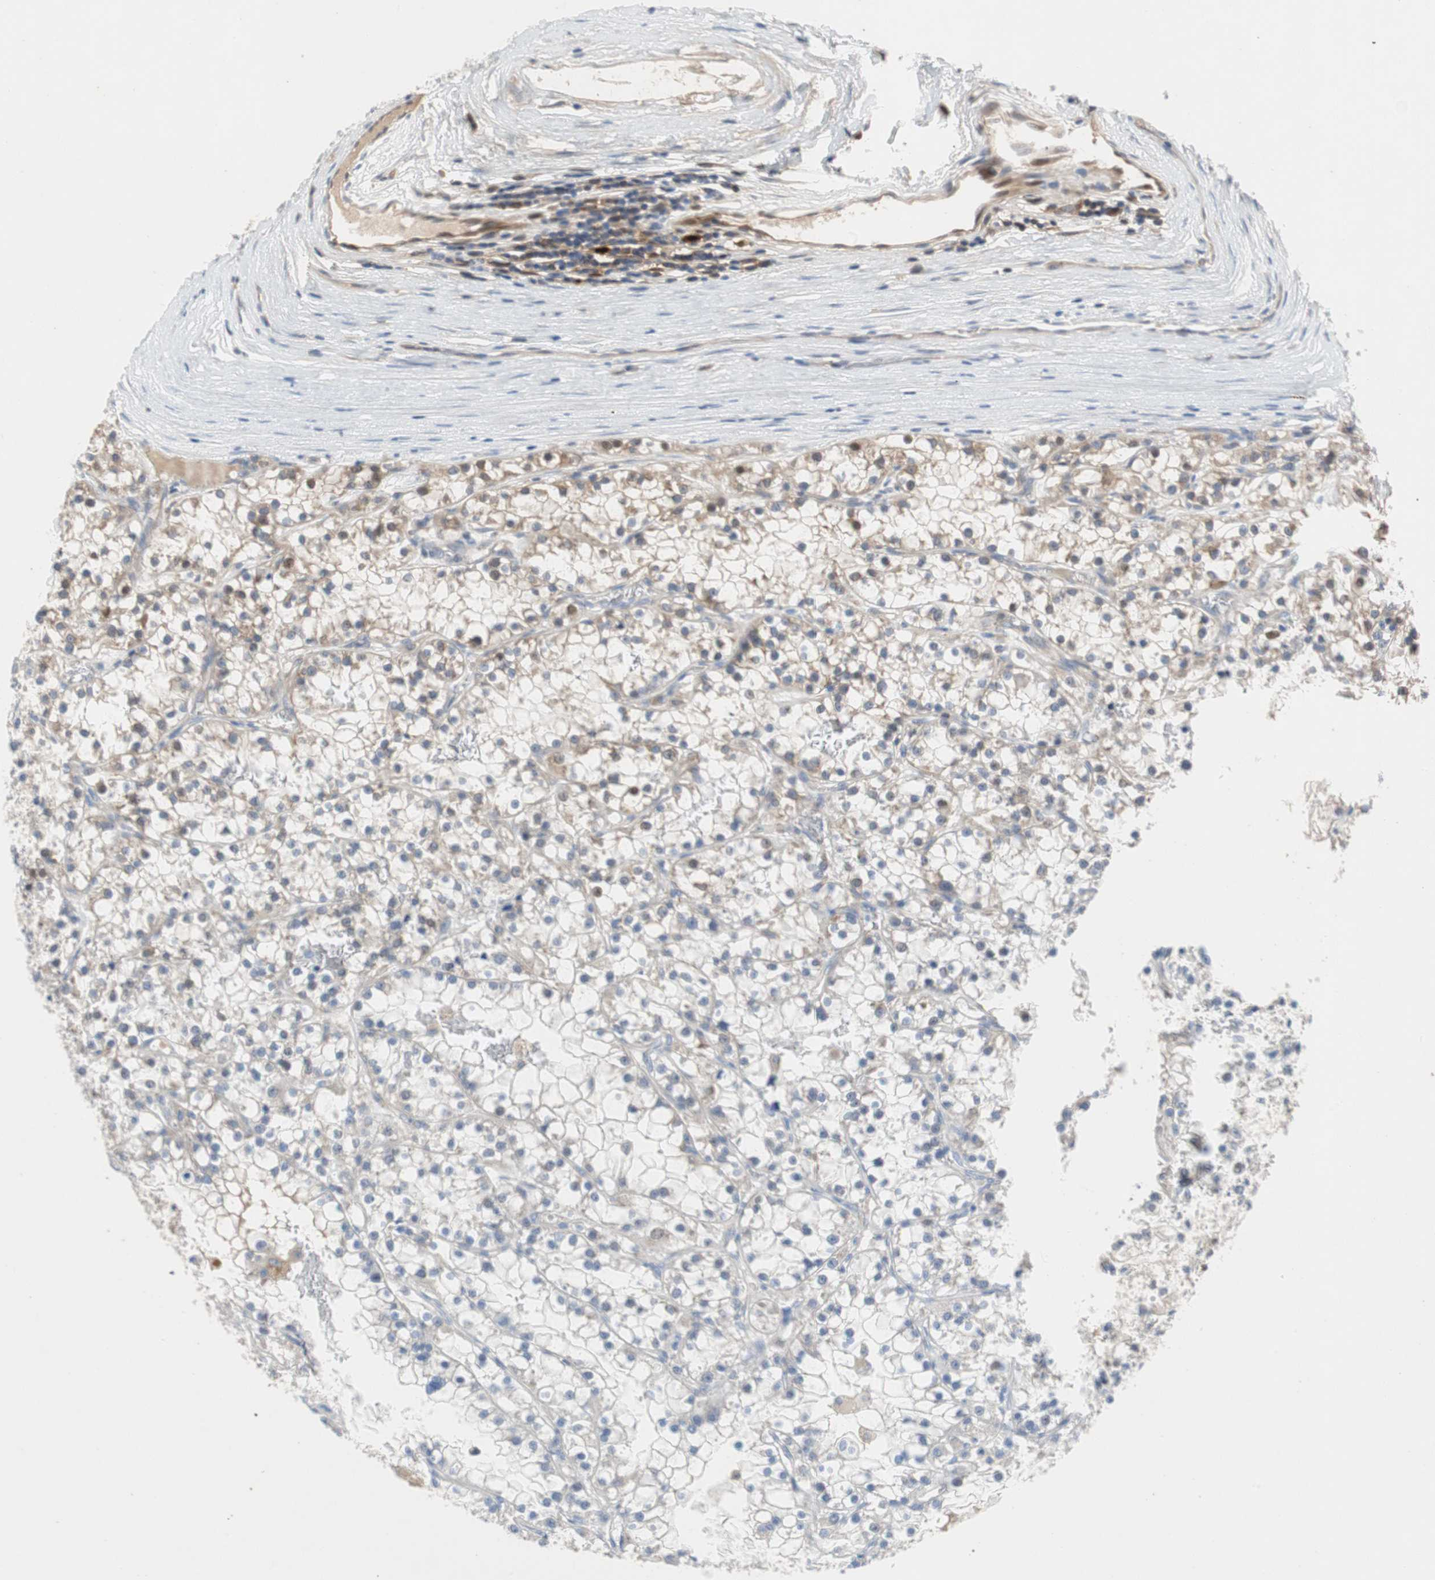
{"staining": {"intensity": "weak", "quantity": "<25%", "location": "cytoplasmic/membranous,nuclear"}, "tissue": "renal cancer", "cell_type": "Tumor cells", "image_type": "cancer", "snomed": [{"axis": "morphology", "description": "Adenocarcinoma, NOS"}, {"axis": "topography", "description": "Kidney"}], "caption": "There is no significant positivity in tumor cells of renal cancer (adenocarcinoma).", "gene": "RELB", "patient": {"sex": "female", "age": 52}}